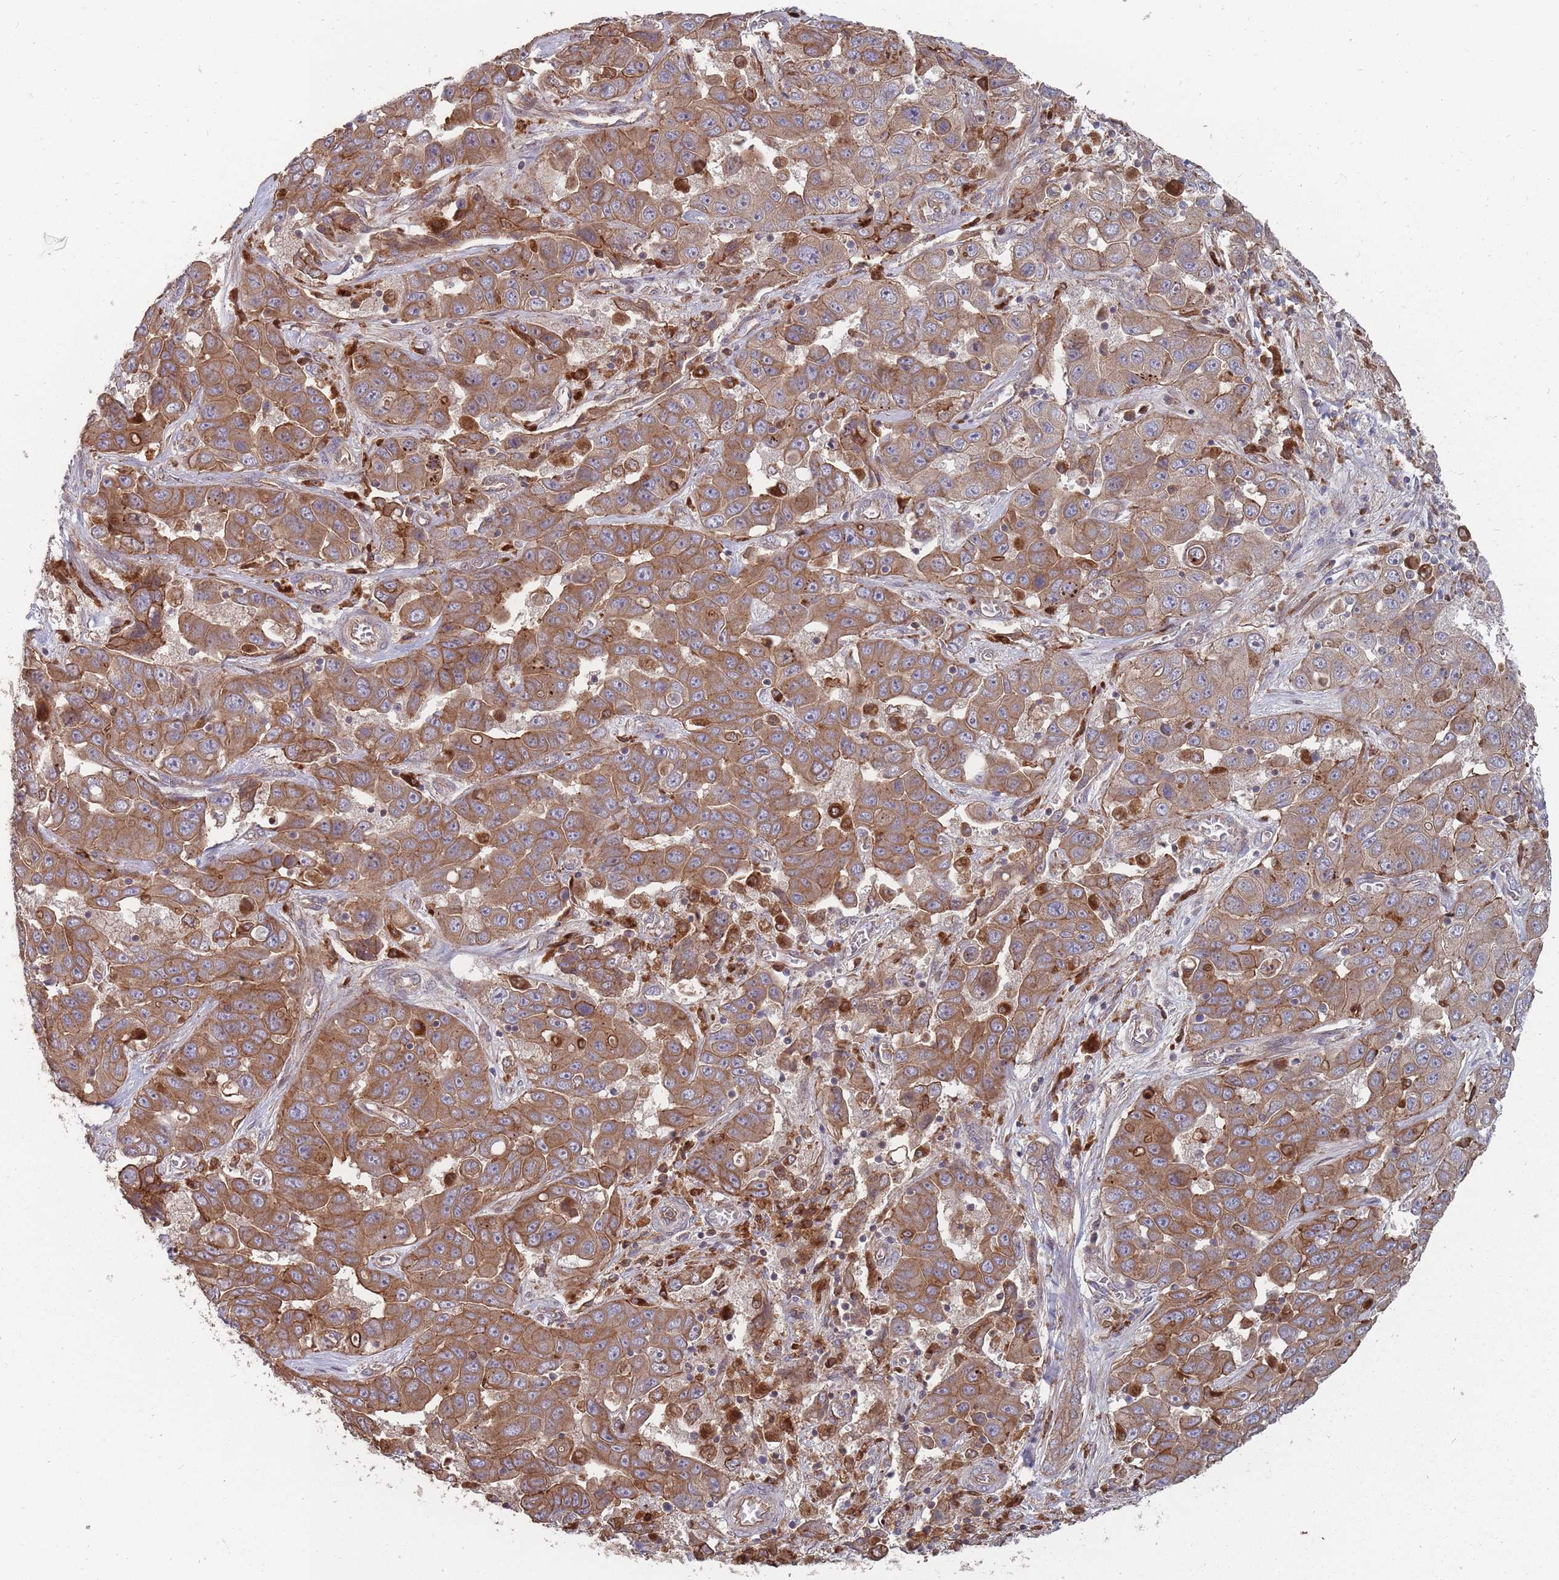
{"staining": {"intensity": "moderate", "quantity": ">75%", "location": "cytoplasmic/membranous"}, "tissue": "liver cancer", "cell_type": "Tumor cells", "image_type": "cancer", "snomed": [{"axis": "morphology", "description": "Cholangiocarcinoma"}, {"axis": "topography", "description": "Liver"}], "caption": "Liver cholangiocarcinoma stained with a protein marker displays moderate staining in tumor cells.", "gene": "THSD7B", "patient": {"sex": "female", "age": 52}}